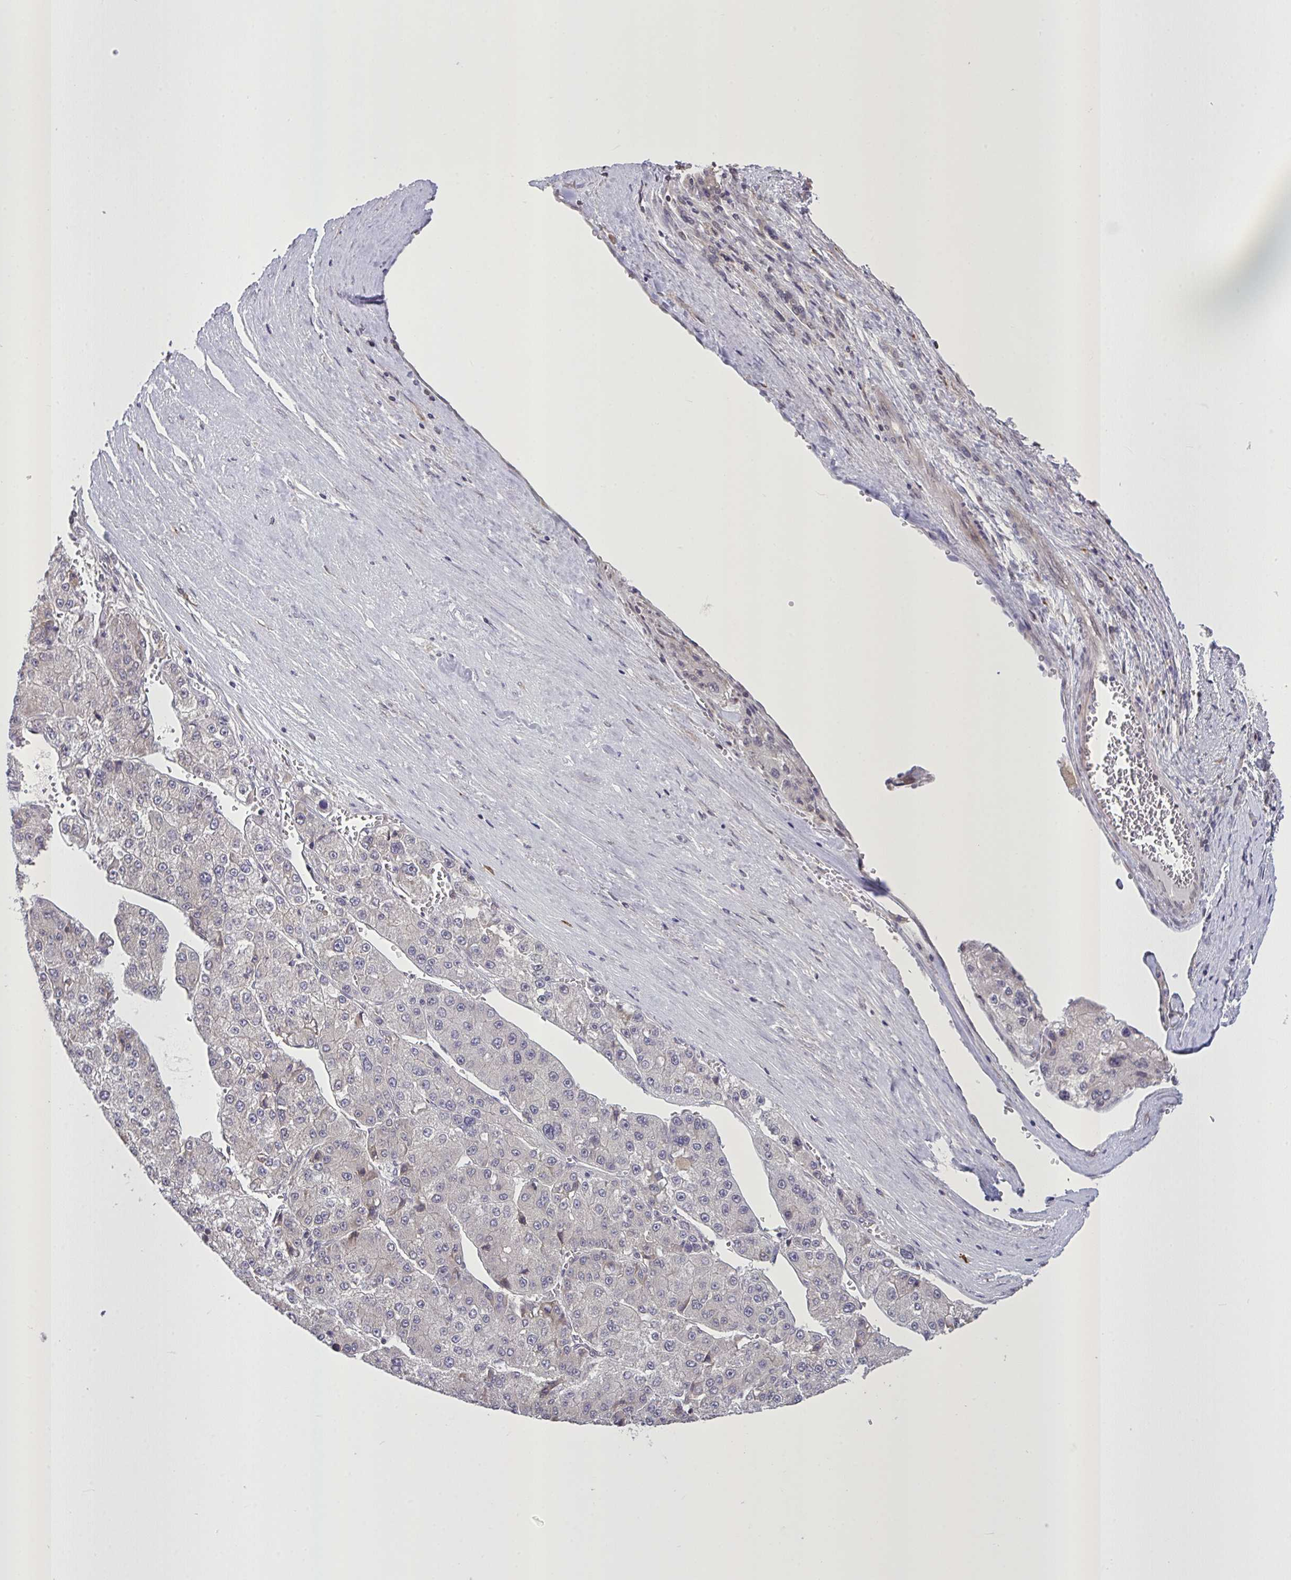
{"staining": {"intensity": "negative", "quantity": "none", "location": "none"}, "tissue": "liver cancer", "cell_type": "Tumor cells", "image_type": "cancer", "snomed": [{"axis": "morphology", "description": "Carcinoma, Hepatocellular, NOS"}, {"axis": "topography", "description": "Liver"}], "caption": "A photomicrograph of liver cancer (hepatocellular carcinoma) stained for a protein demonstrates no brown staining in tumor cells. The staining is performed using DAB (3,3'-diaminobenzidine) brown chromogen with nuclei counter-stained in using hematoxylin.", "gene": "MRGPRX2", "patient": {"sex": "female", "age": 73}}